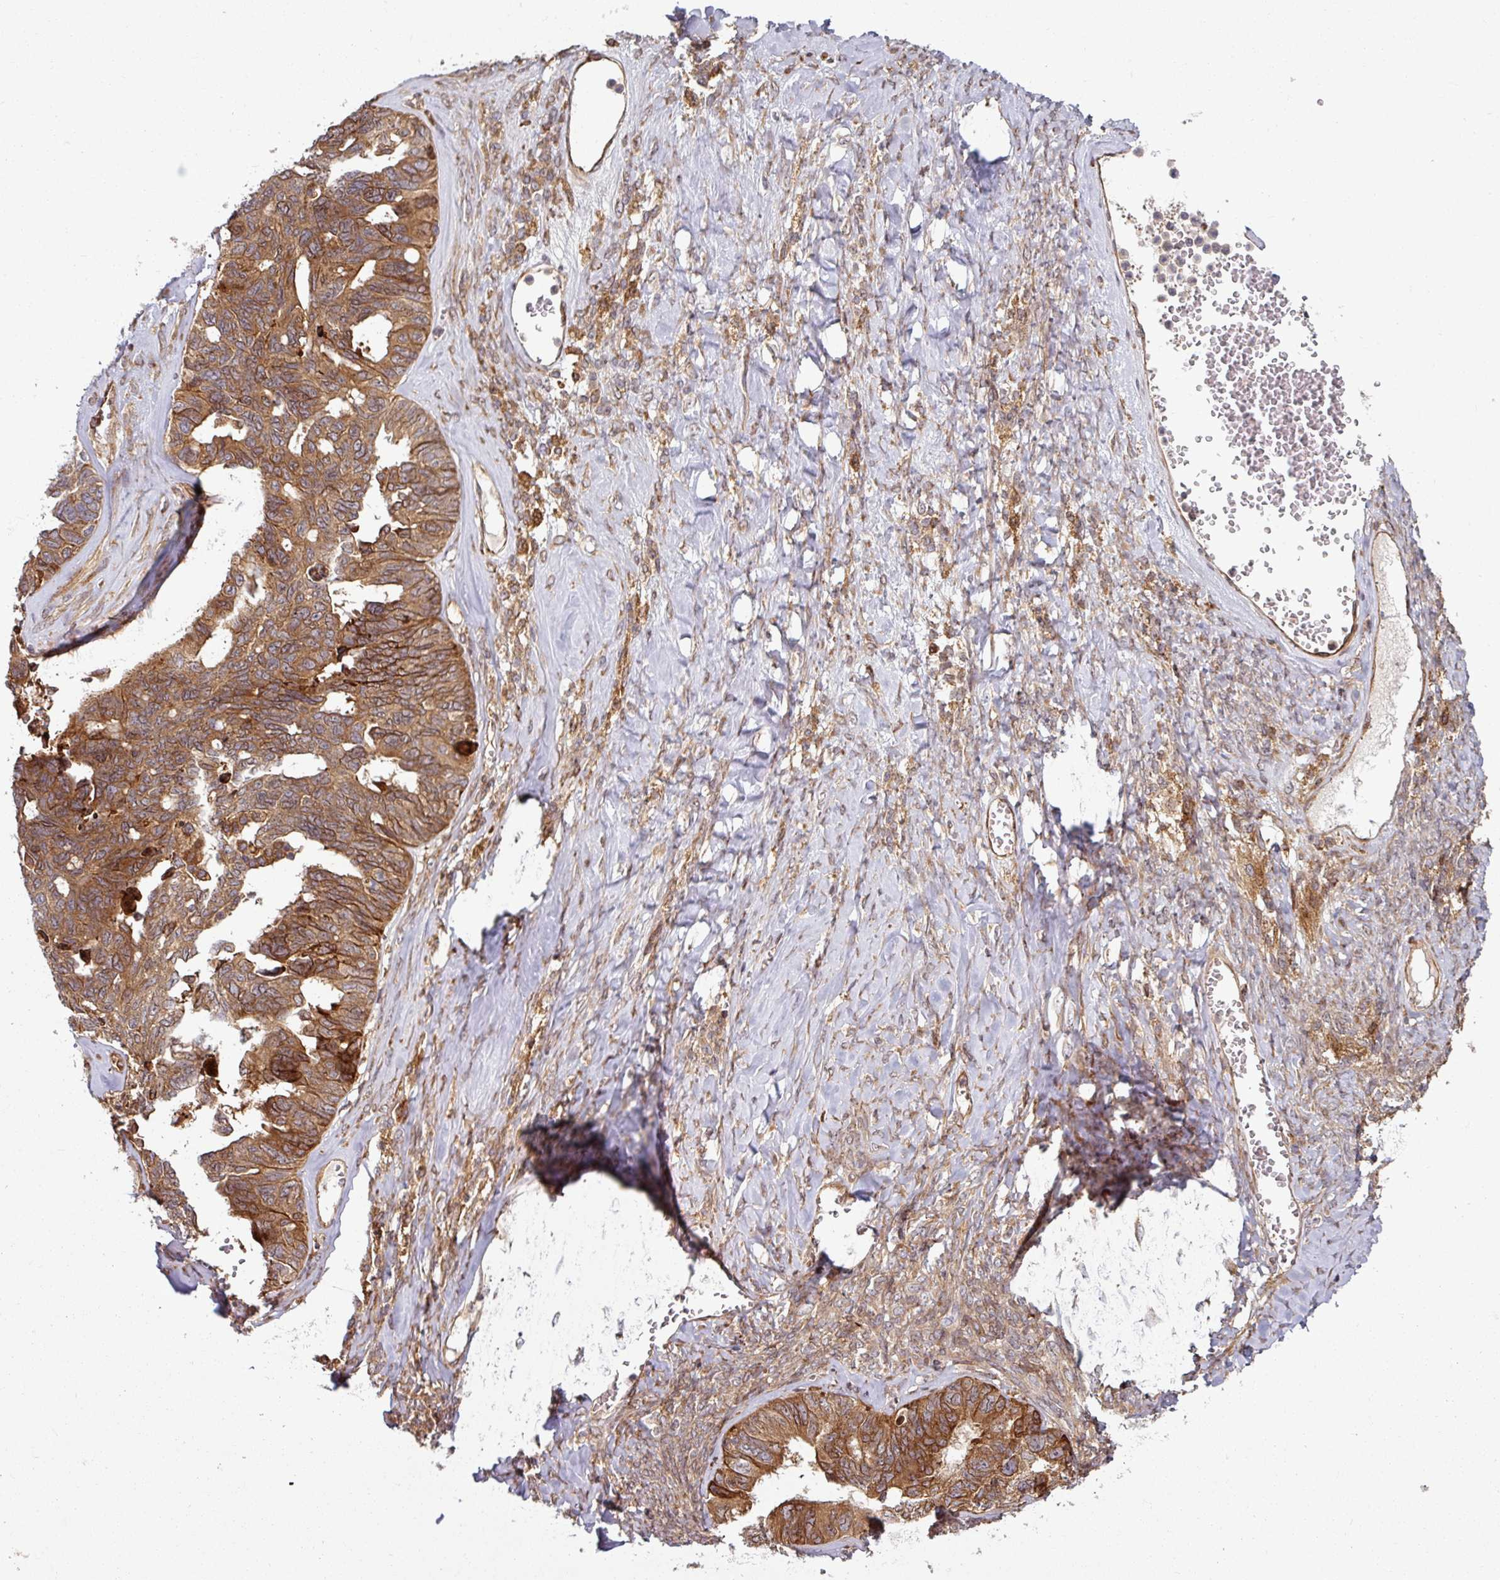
{"staining": {"intensity": "moderate", "quantity": ">75%", "location": "cytoplasmic/membranous"}, "tissue": "ovarian cancer", "cell_type": "Tumor cells", "image_type": "cancer", "snomed": [{"axis": "morphology", "description": "Cystadenocarcinoma, serous, NOS"}, {"axis": "topography", "description": "Ovary"}], "caption": "A medium amount of moderate cytoplasmic/membranous staining is seen in about >75% of tumor cells in ovarian cancer tissue. (brown staining indicates protein expression, while blue staining denotes nuclei).", "gene": "RAB5A", "patient": {"sex": "female", "age": 79}}